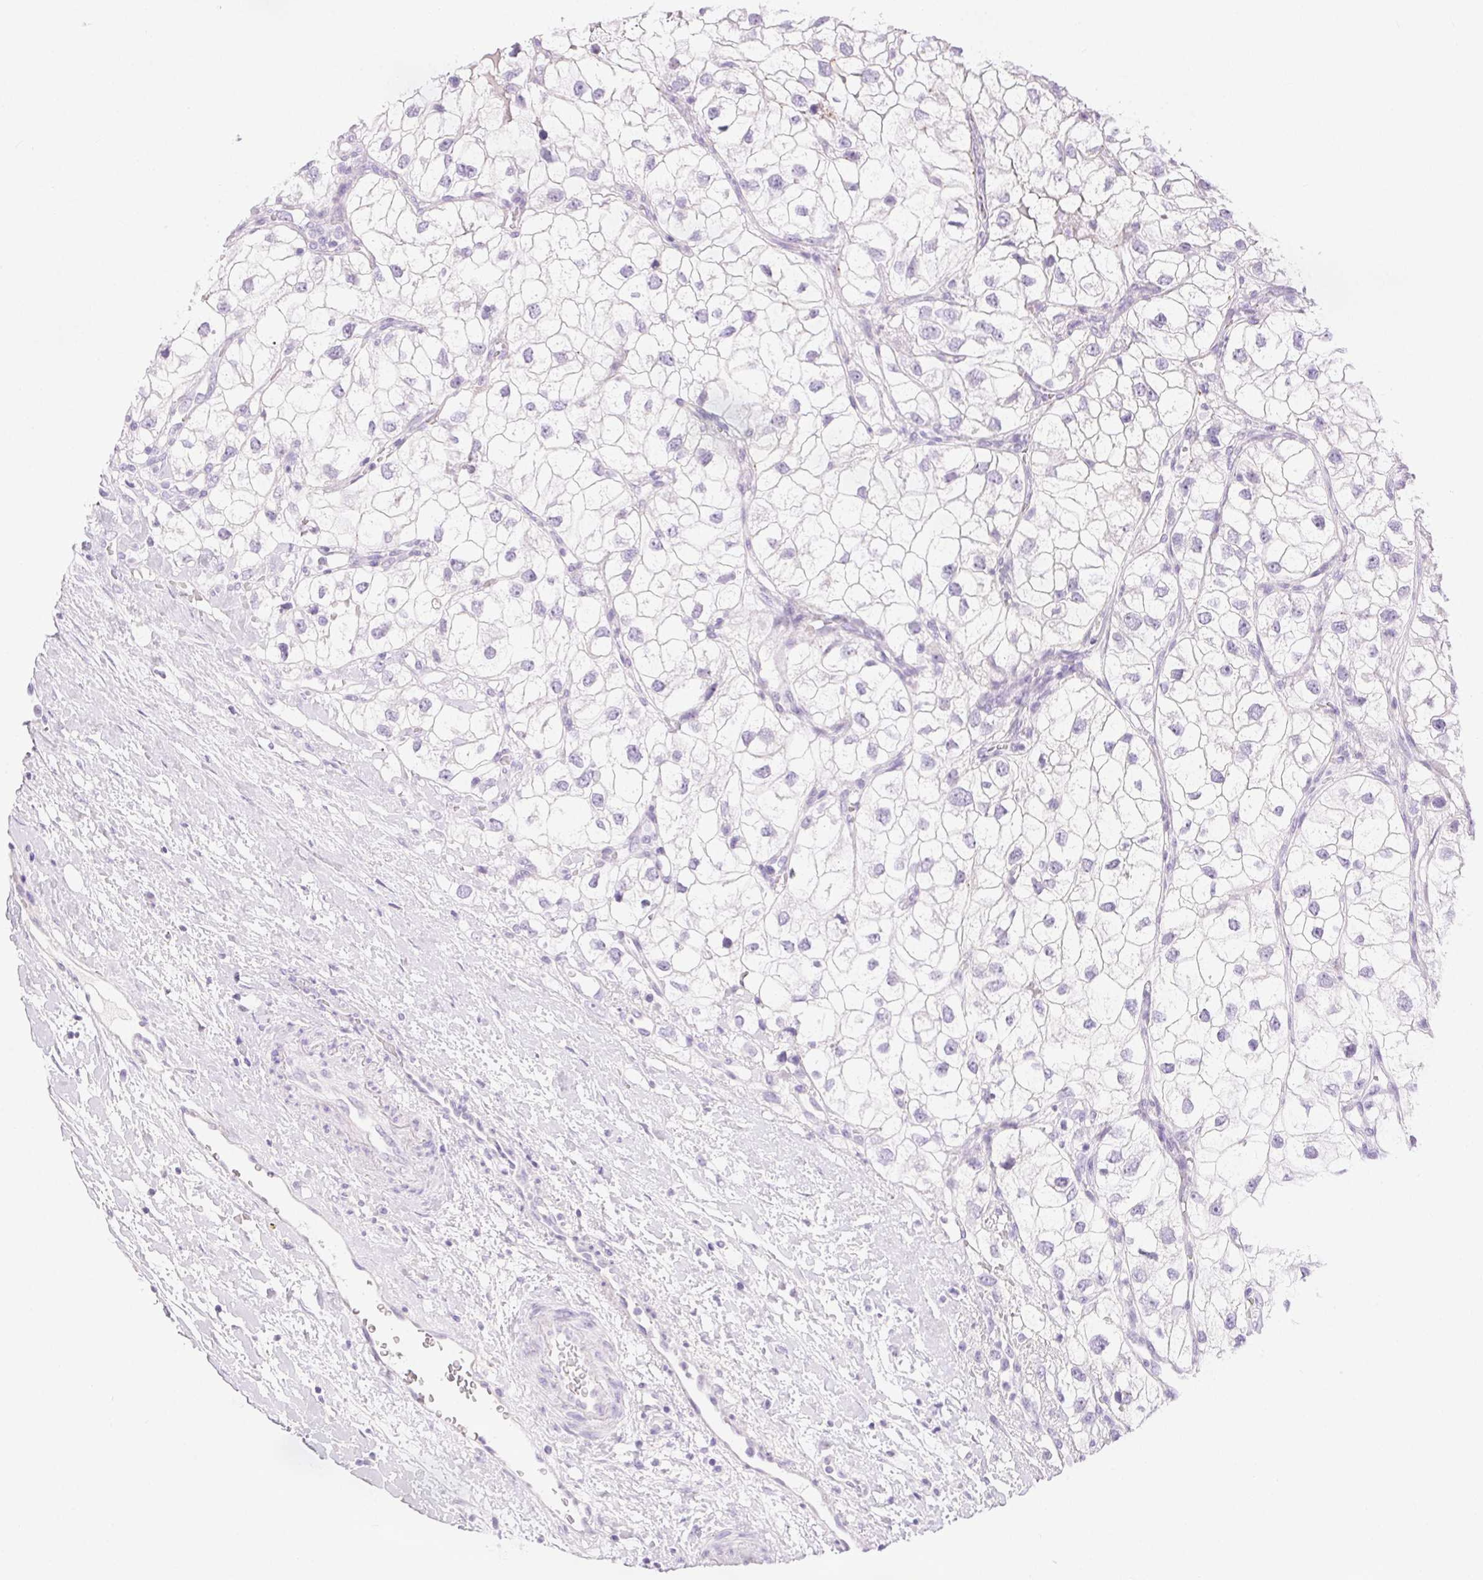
{"staining": {"intensity": "negative", "quantity": "none", "location": "none"}, "tissue": "renal cancer", "cell_type": "Tumor cells", "image_type": "cancer", "snomed": [{"axis": "morphology", "description": "Adenocarcinoma, NOS"}, {"axis": "topography", "description": "Kidney"}], "caption": "Micrograph shows no significant protein positivity in tumor cells of renal cancer. Nuclei are stained in blue.", "gene": "CLDN16", "patient": {"sex": "male", "age": 59}}